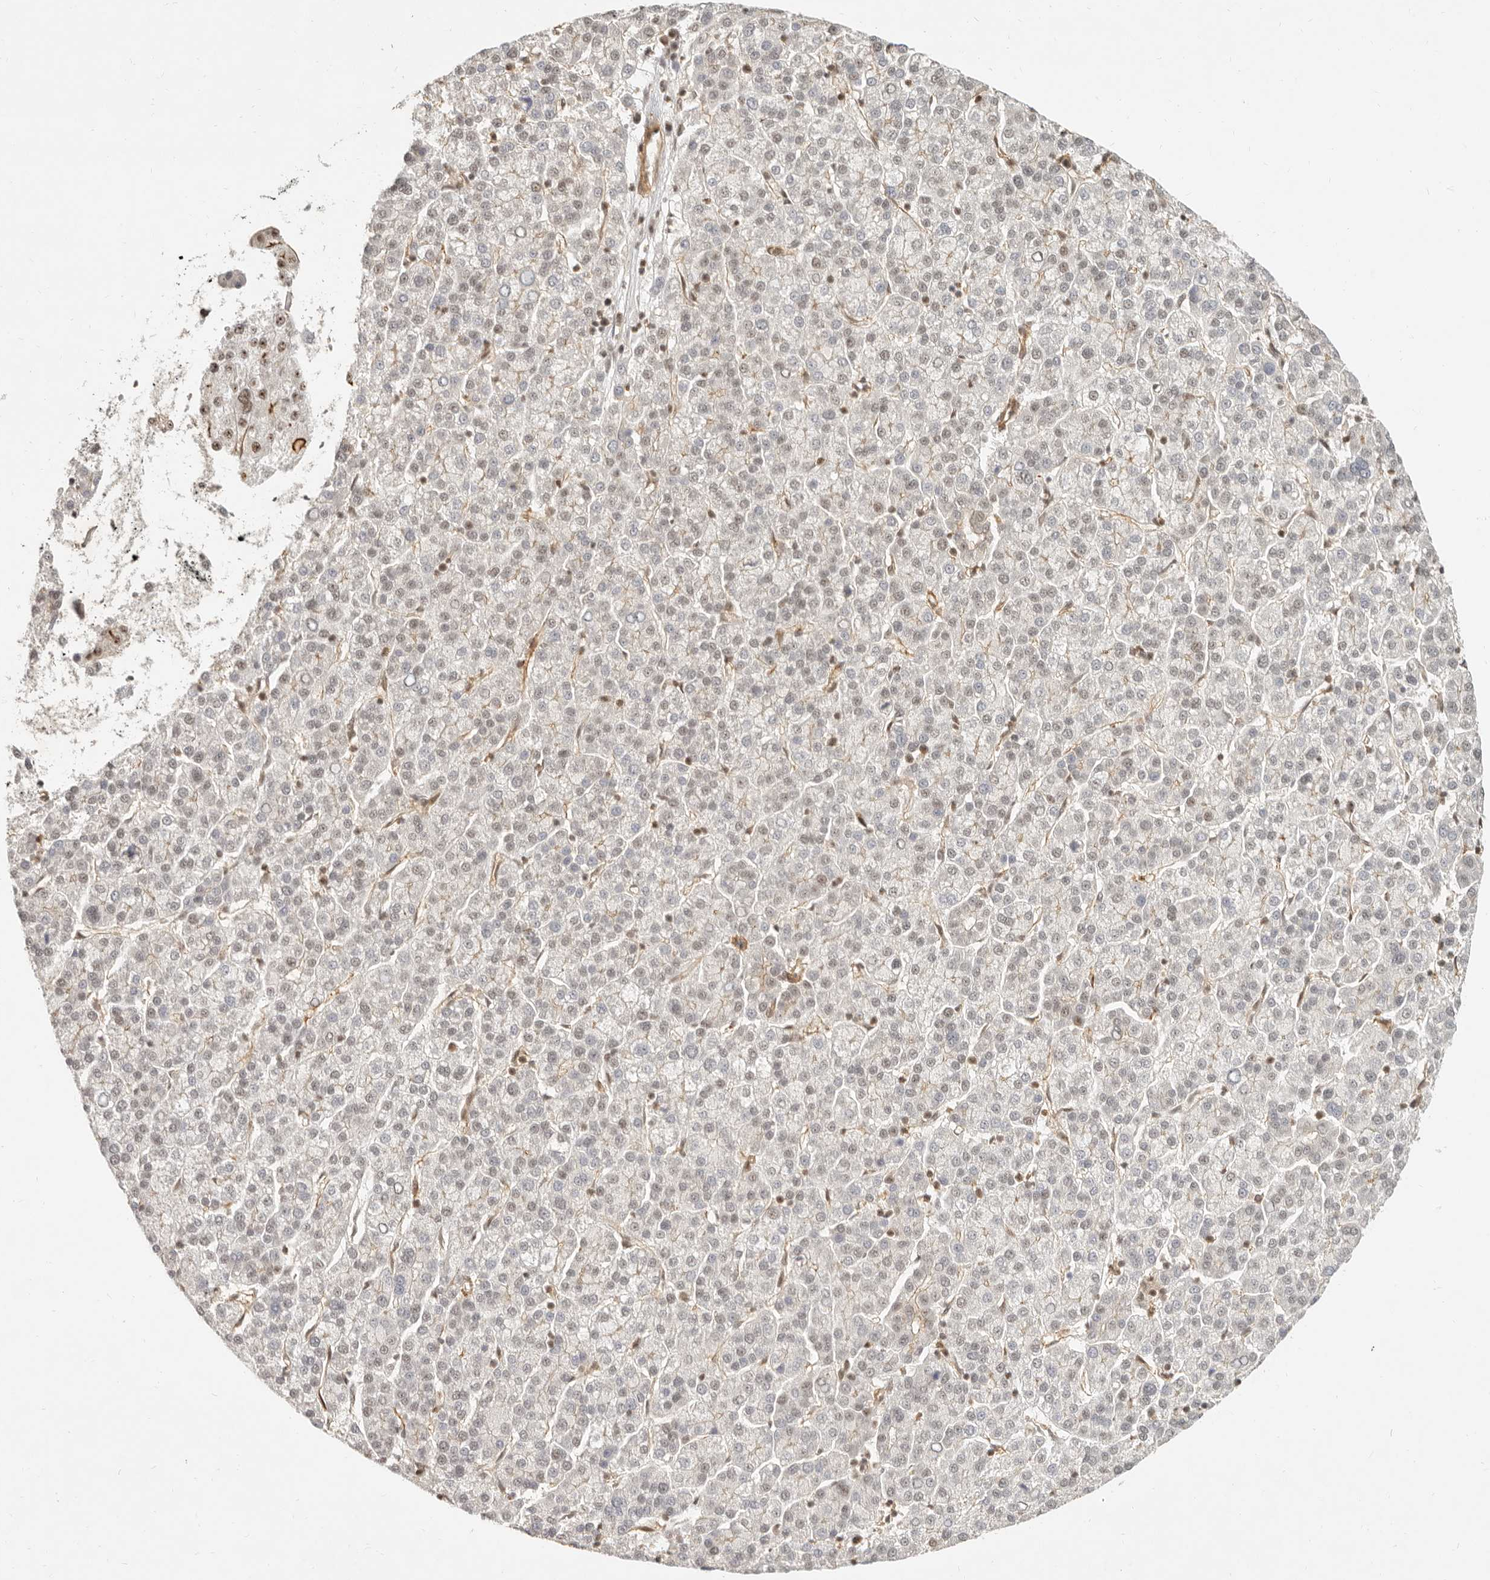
{"staining": {"intensity": "weak", "quantity": ">75%", "location": "nuclear"}, "tissue": "liver cancer", "cell_type": "Tumor cells", "image_type": "cancer", "snomed": [{"axis": "morphology", "description": "Carcinoma, Hepatocellular, NOS"}, {"axis": "topography", "description": "Liver"}], "caption": "A high-resolution photomicrograph shows immunohistochemistry (IHC) staining of liver cancer (hepatocellular carcinoma), which displays weak nuclear positivity in approximately >75% of tumor cells.", "gene": "BAP1", "patient": {"sex": "female", "age": 58}}